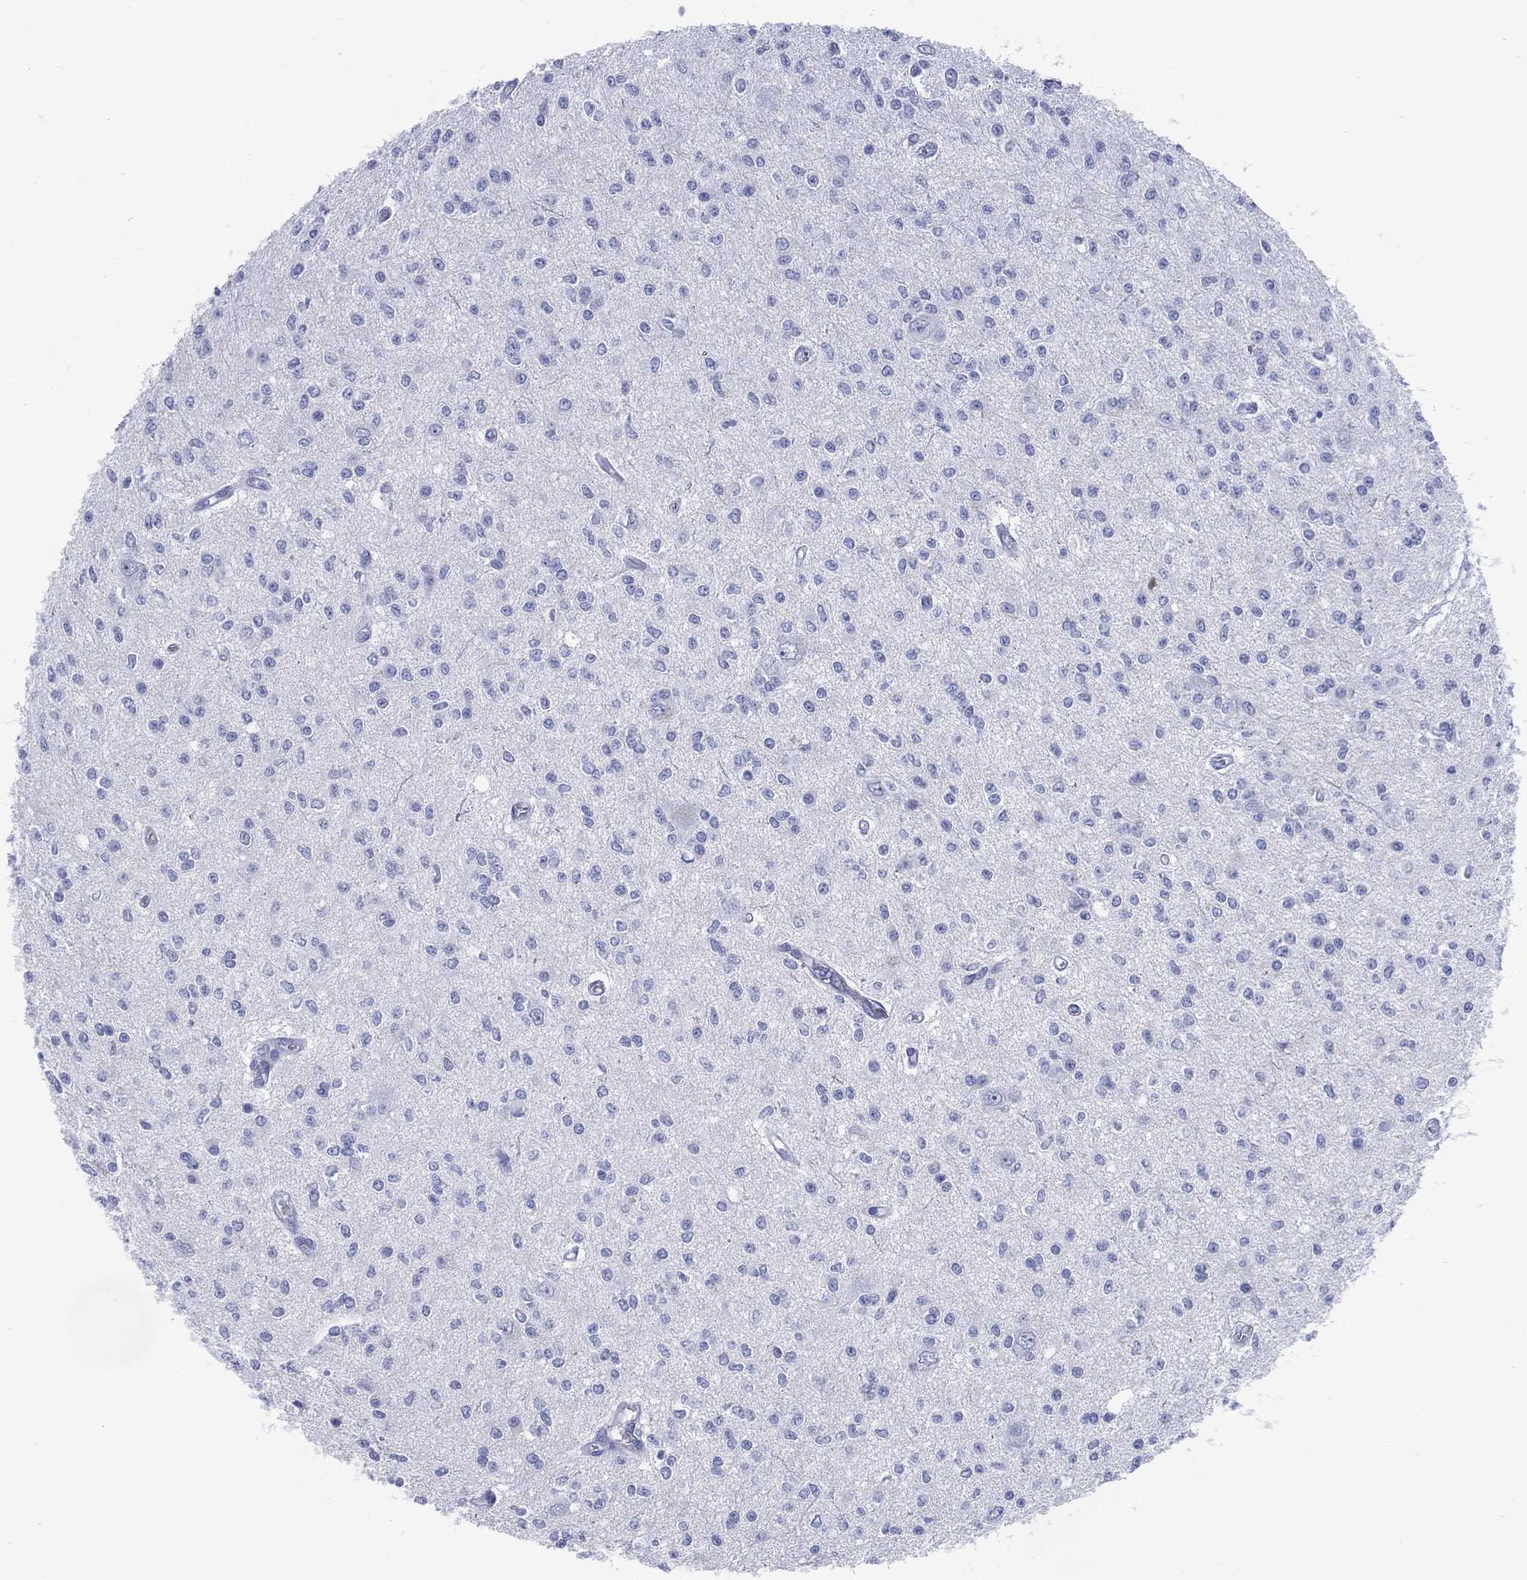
{"staining": {"intensity": "negative", "quantity": "none", "location": "none"}, "tissue": "glioma", "cell_type": "Tumor cells", "image_type": "cancer", "snomed": [{"axis": "morphology", "description": "Glioma, malignant, Low grade"}, {"axis": "topography", "description": "Brain"}], "caption": "This is an IHC image of glioma. There is no positivity in tumor cells.", "gene": "LRRD1", "patient": {"sex": "male", "age": 67}}